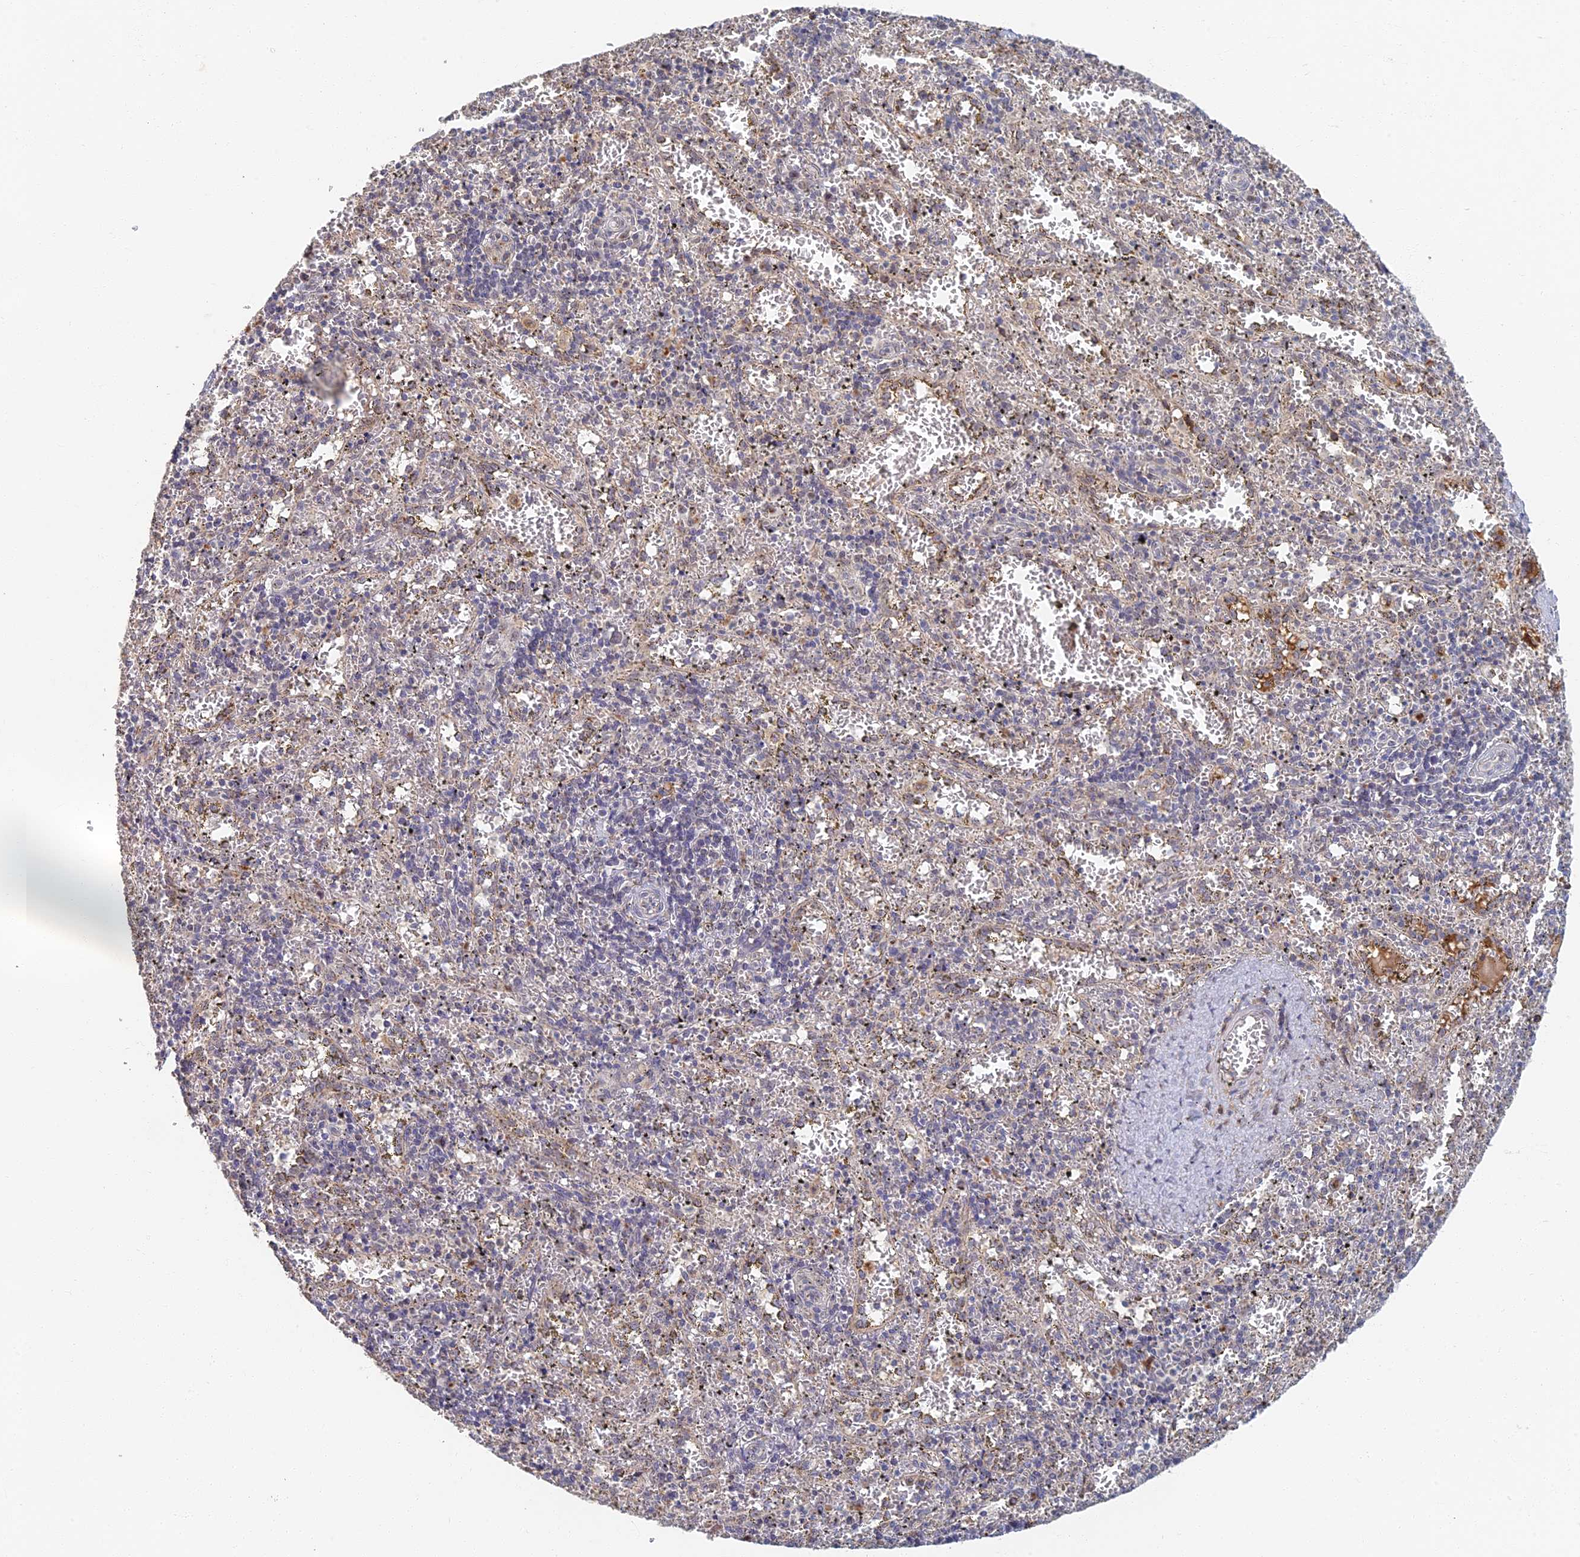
{"staining": {"intensity": "negative", "quantity": "none", "location": "none"}, "tissue": "spleen", "cell_type": "Cells in red pulp", "image_type": "normal", "snomed": [{"axis": "morphology", "description": "Normal tissue, NOS"}, {"axis": "topography", "description": "Spleen"}], "caption": "IHC of benign spleen shows no staining in cells in red pulp.", "gene": "GPATCH1", "patient": {"sex": "male", "age": 11}}